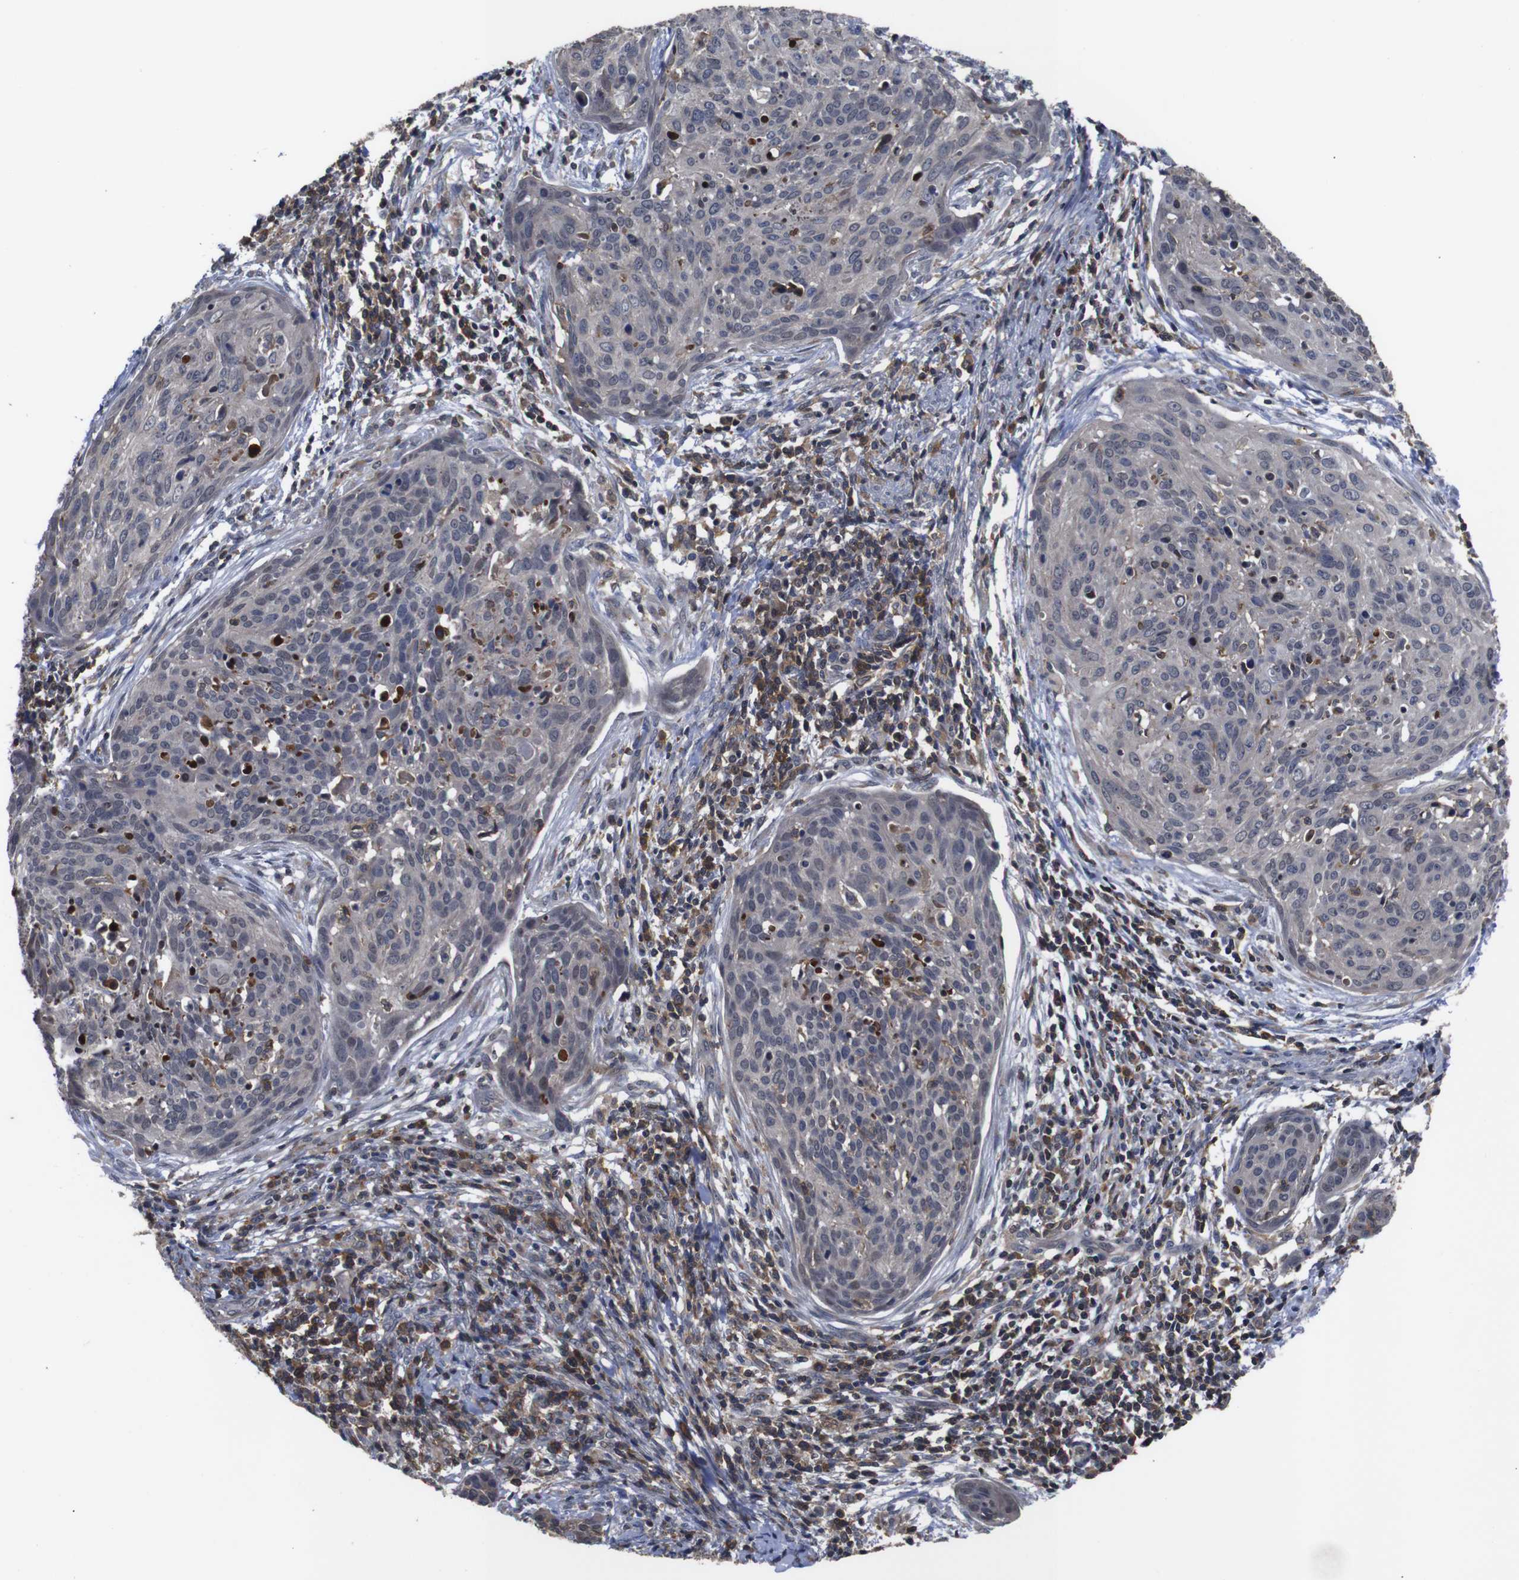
{"staining": {"intensity": "weak", "quantity": ">75%", "location": "cytoplasmic/membranous"}, "tissue": "cervical cancer", "cell_type": "Tumor cells", "image_type": "cancer", "snomed": [{"axis": "morphology", "description": "Squamous cell carcinoma, NOS"}, {"axis": "topography", "description": "Cervix"}], "caption": "A low amount of weak cytoplasmic/membranous expression is appreciated in about >75% of tumor cells in cervical cancer (squamous cell carcinoma) tissue.", "gene": "BRWD3", "patient": {"sex": "female", "age": 38}}